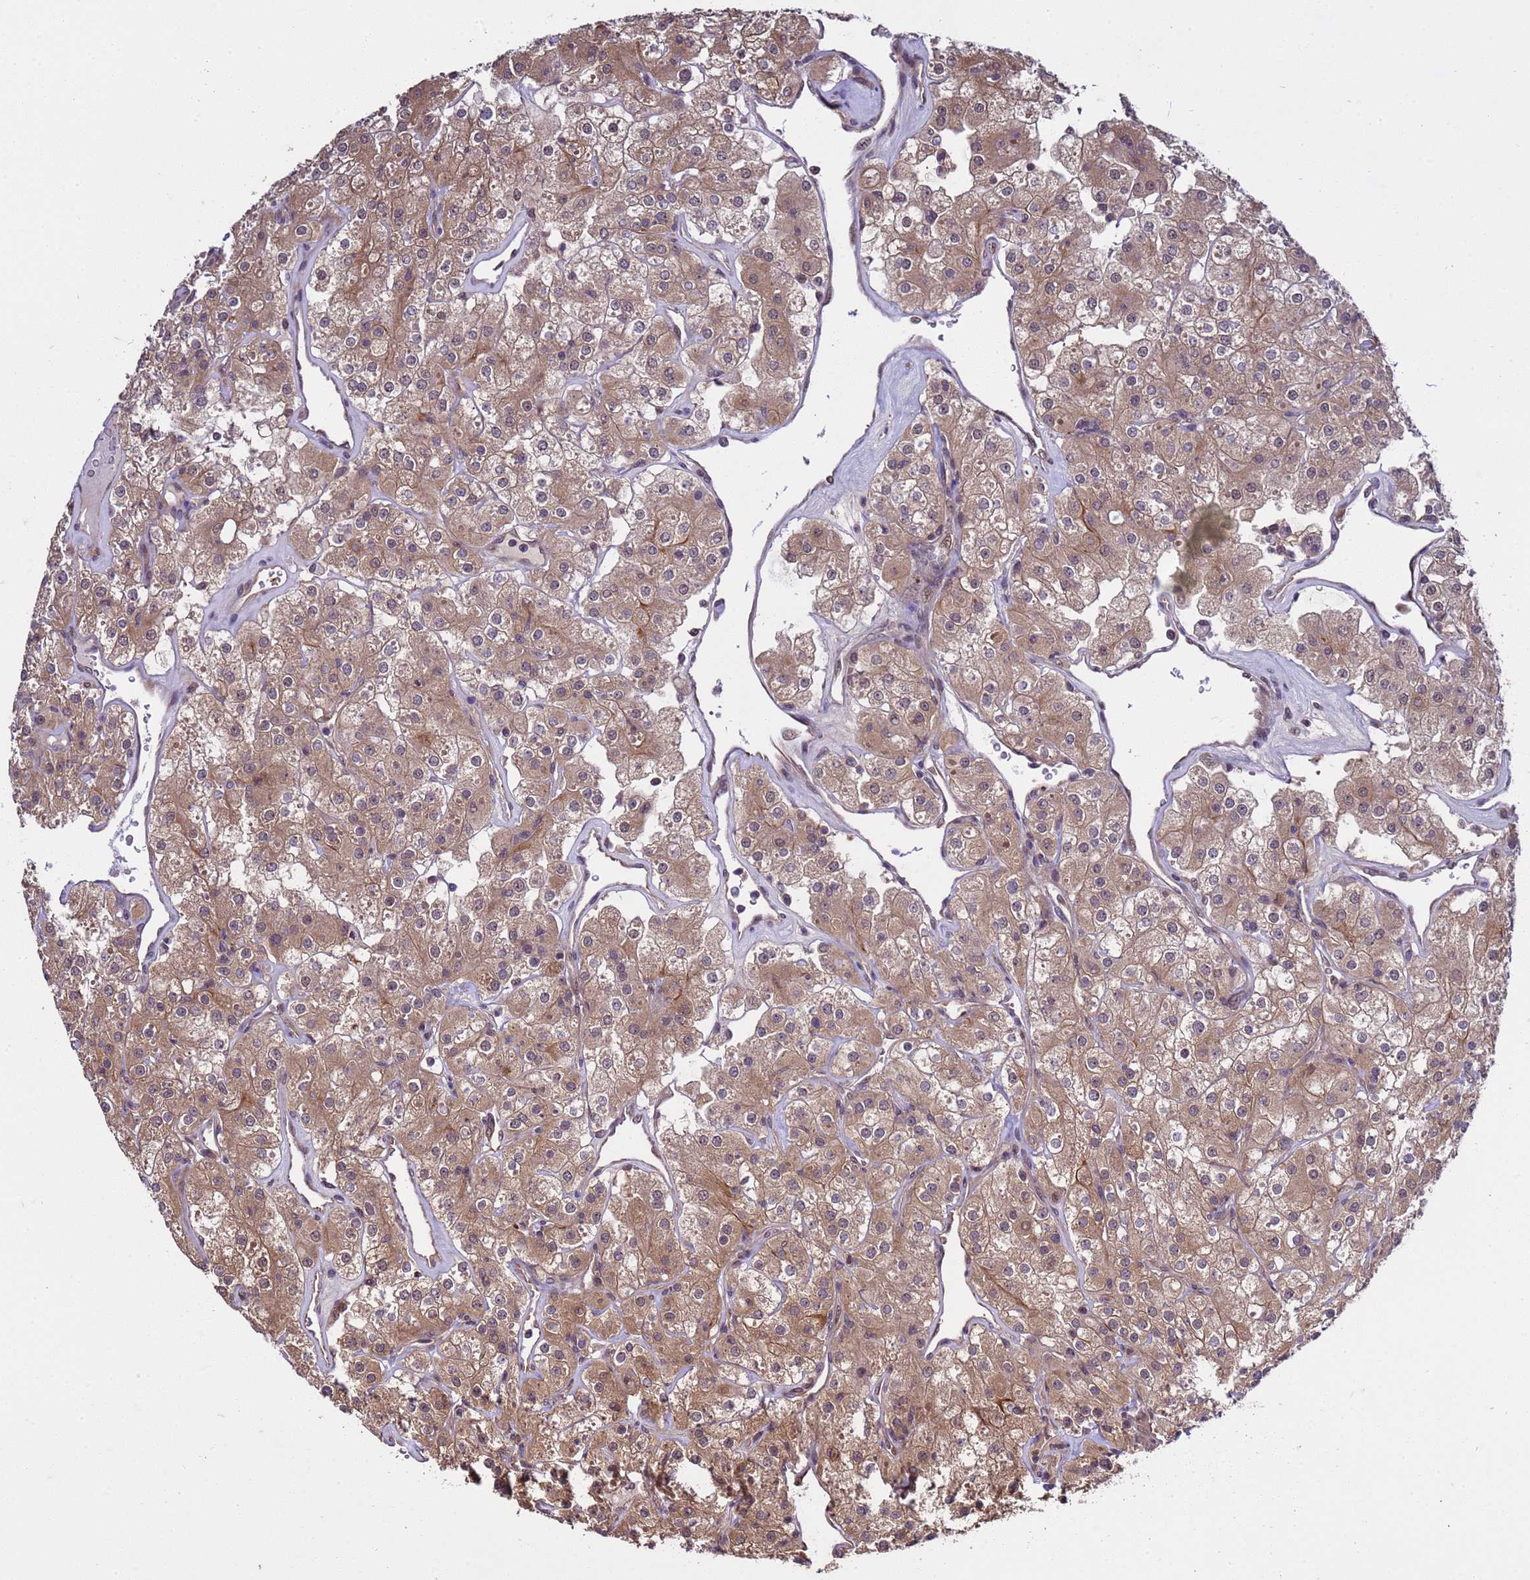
{"staining": {"intensity": "moderate", "quantity": ">75%", "location": "cytoplasmic/membranous"}, "tissue": "renal cancer", "cell_type": "Tumor cells", "image_type": "cancer", "snomed": [{"axis": "morphology", "description": "Adenocarcinoma, NOS"}, {"axis": "topography", "description": "Kidney"}], "caption": "The micrograph displays staining of adenocarcinoma (renal), revealing moderate cytoplasmic/membranous protein expression (brown color) within tumor cells. The staining was performed using DAB to visualize the protein expression in brown, while the nuclei were stained in blue with hematoxylin (Magnification: 20x).", "gene": "GEN1", "patient": {"sex": "male", "age": 77}}